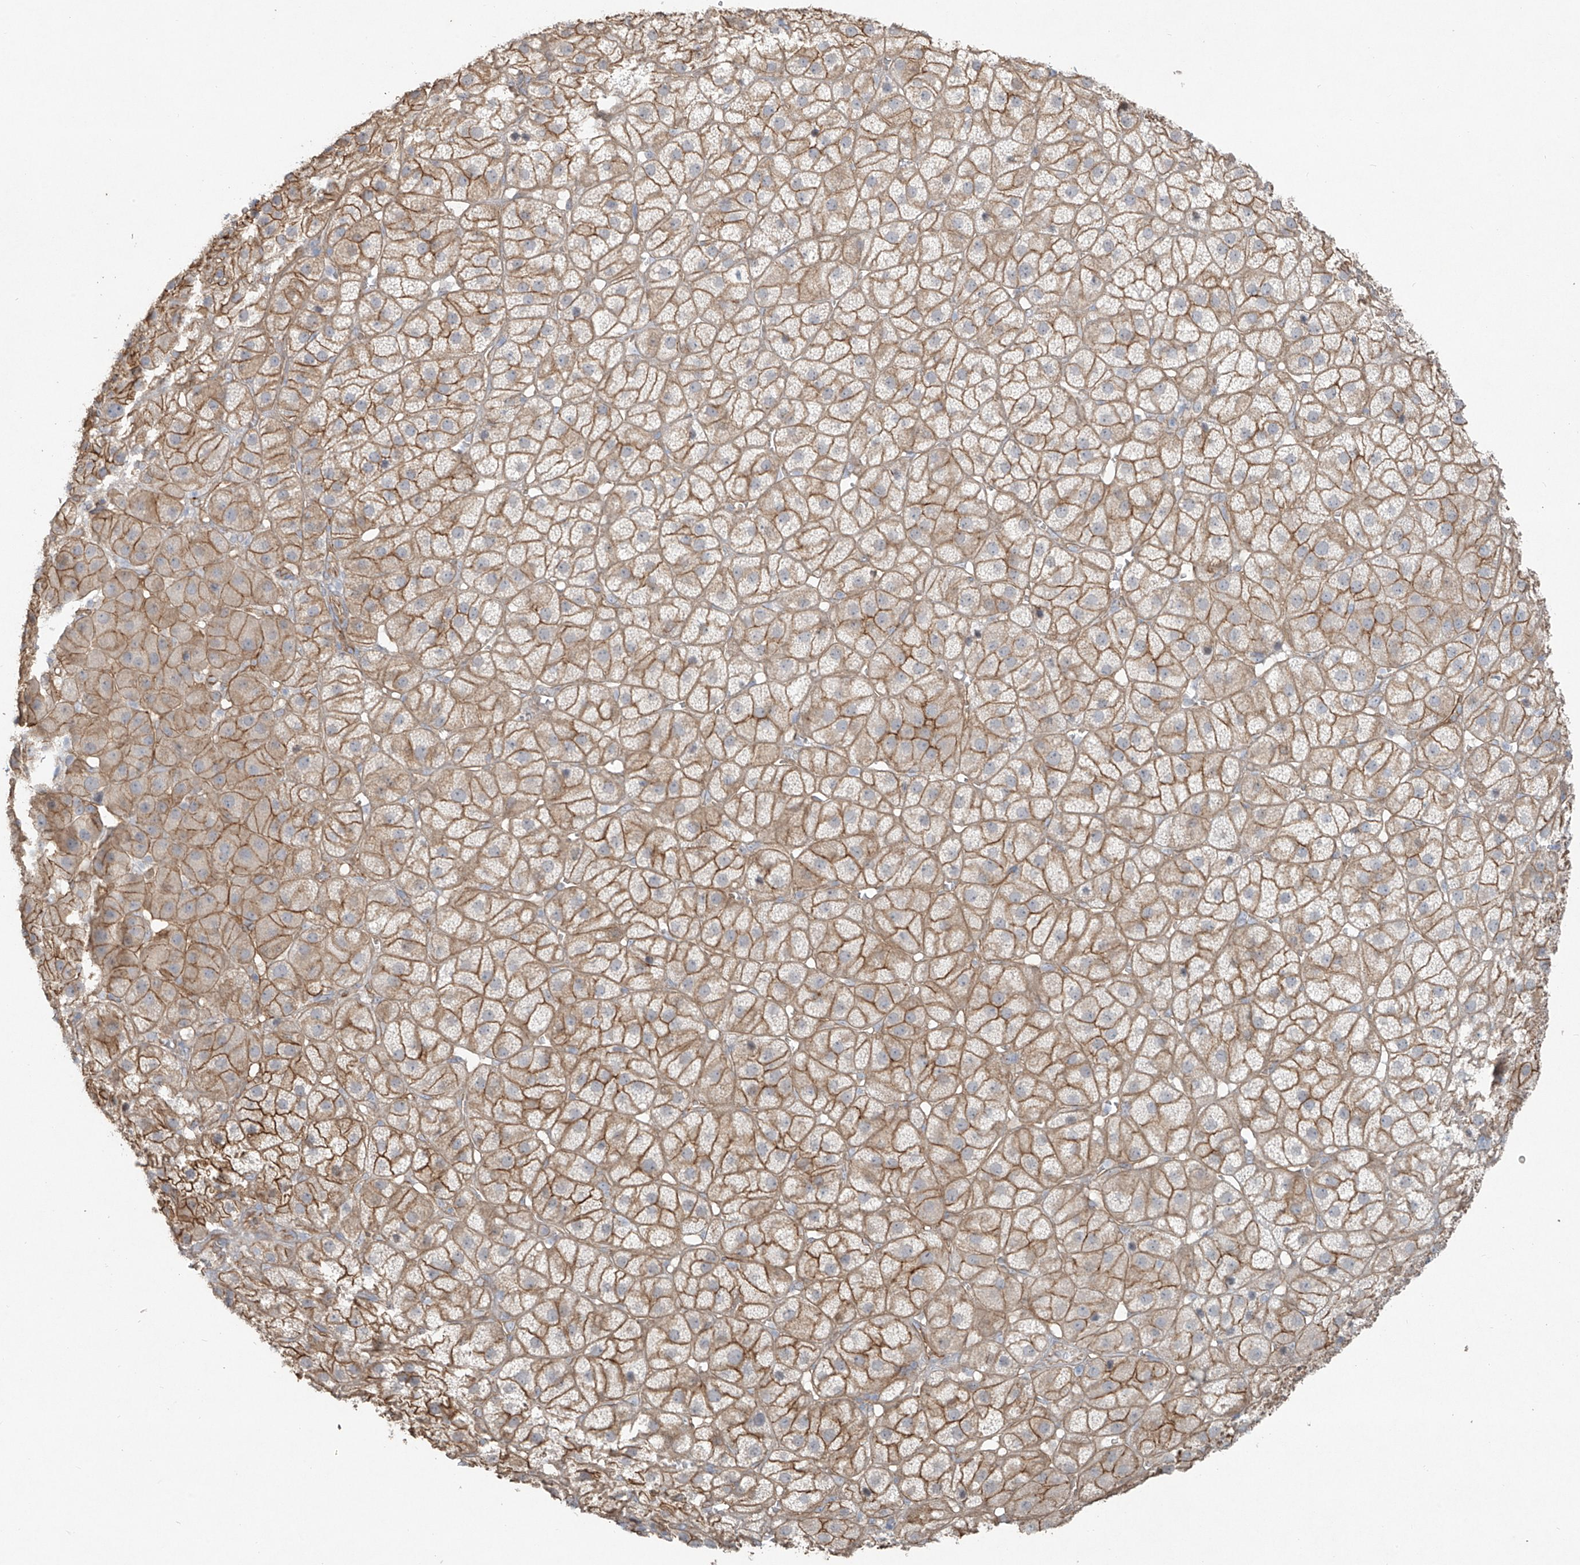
{"staining": {"intensity": "moderate", "quantity": ">75%", "location": "cytoplasmic/membranous"}, "tissue": "adrenal gland", "cell_type": "Glandular cells", "image_type": "normal", "snomed": [{"axis": "morphology", "description": "Normal tissue, NOS"}, {"axis": "topography", "description": "Adrenal gland"}], "caption": "This image displays immunohistochemistry staining of unremarkable adrenal gland, with medium moderate cytoplasmic/membranous expression in about >75% of glandular cells.", "gene": "TUBE1", "patient": {"sex": "female", "age": 57}}